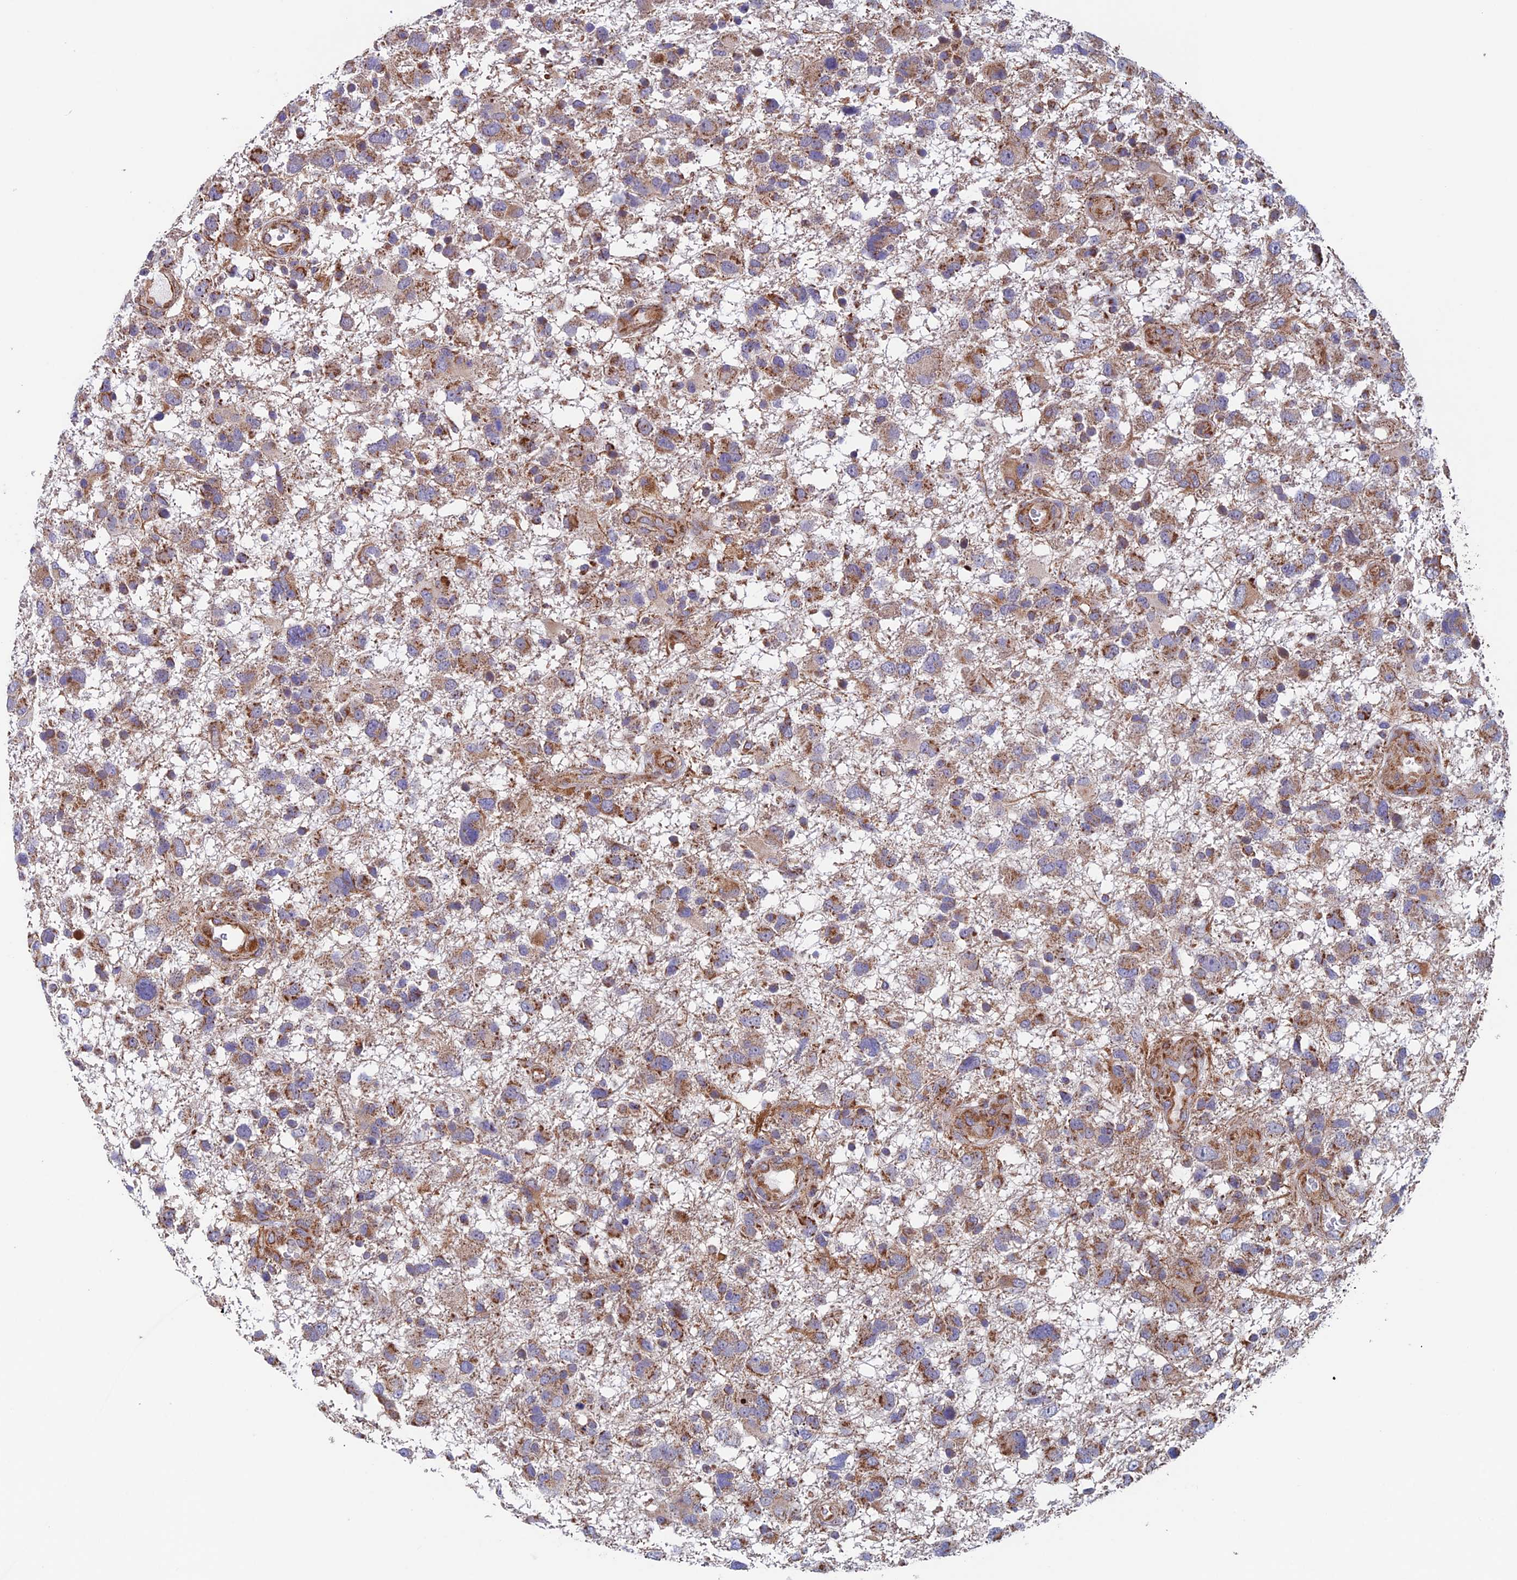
{"staining": {"intensity": "moderate", "quantity": ">75%", "location": "cytoplasmic/membranous"}, "tissue": "glioma", "cell_type": "Tumor cells", "image_type": "cancer", "snomed": [{"axis": "morphology", "description": "Glioma, malignant, High grade"}, {"axis": "topography", "description": "Brain"}], "caption": "Moderate cytoplasmic/membranous positivity is seen in about >75% of tumor cells in malignant high-grade glioma.", "gene": "MRPL1", "patient": {"sex": "male", "age": 61}}